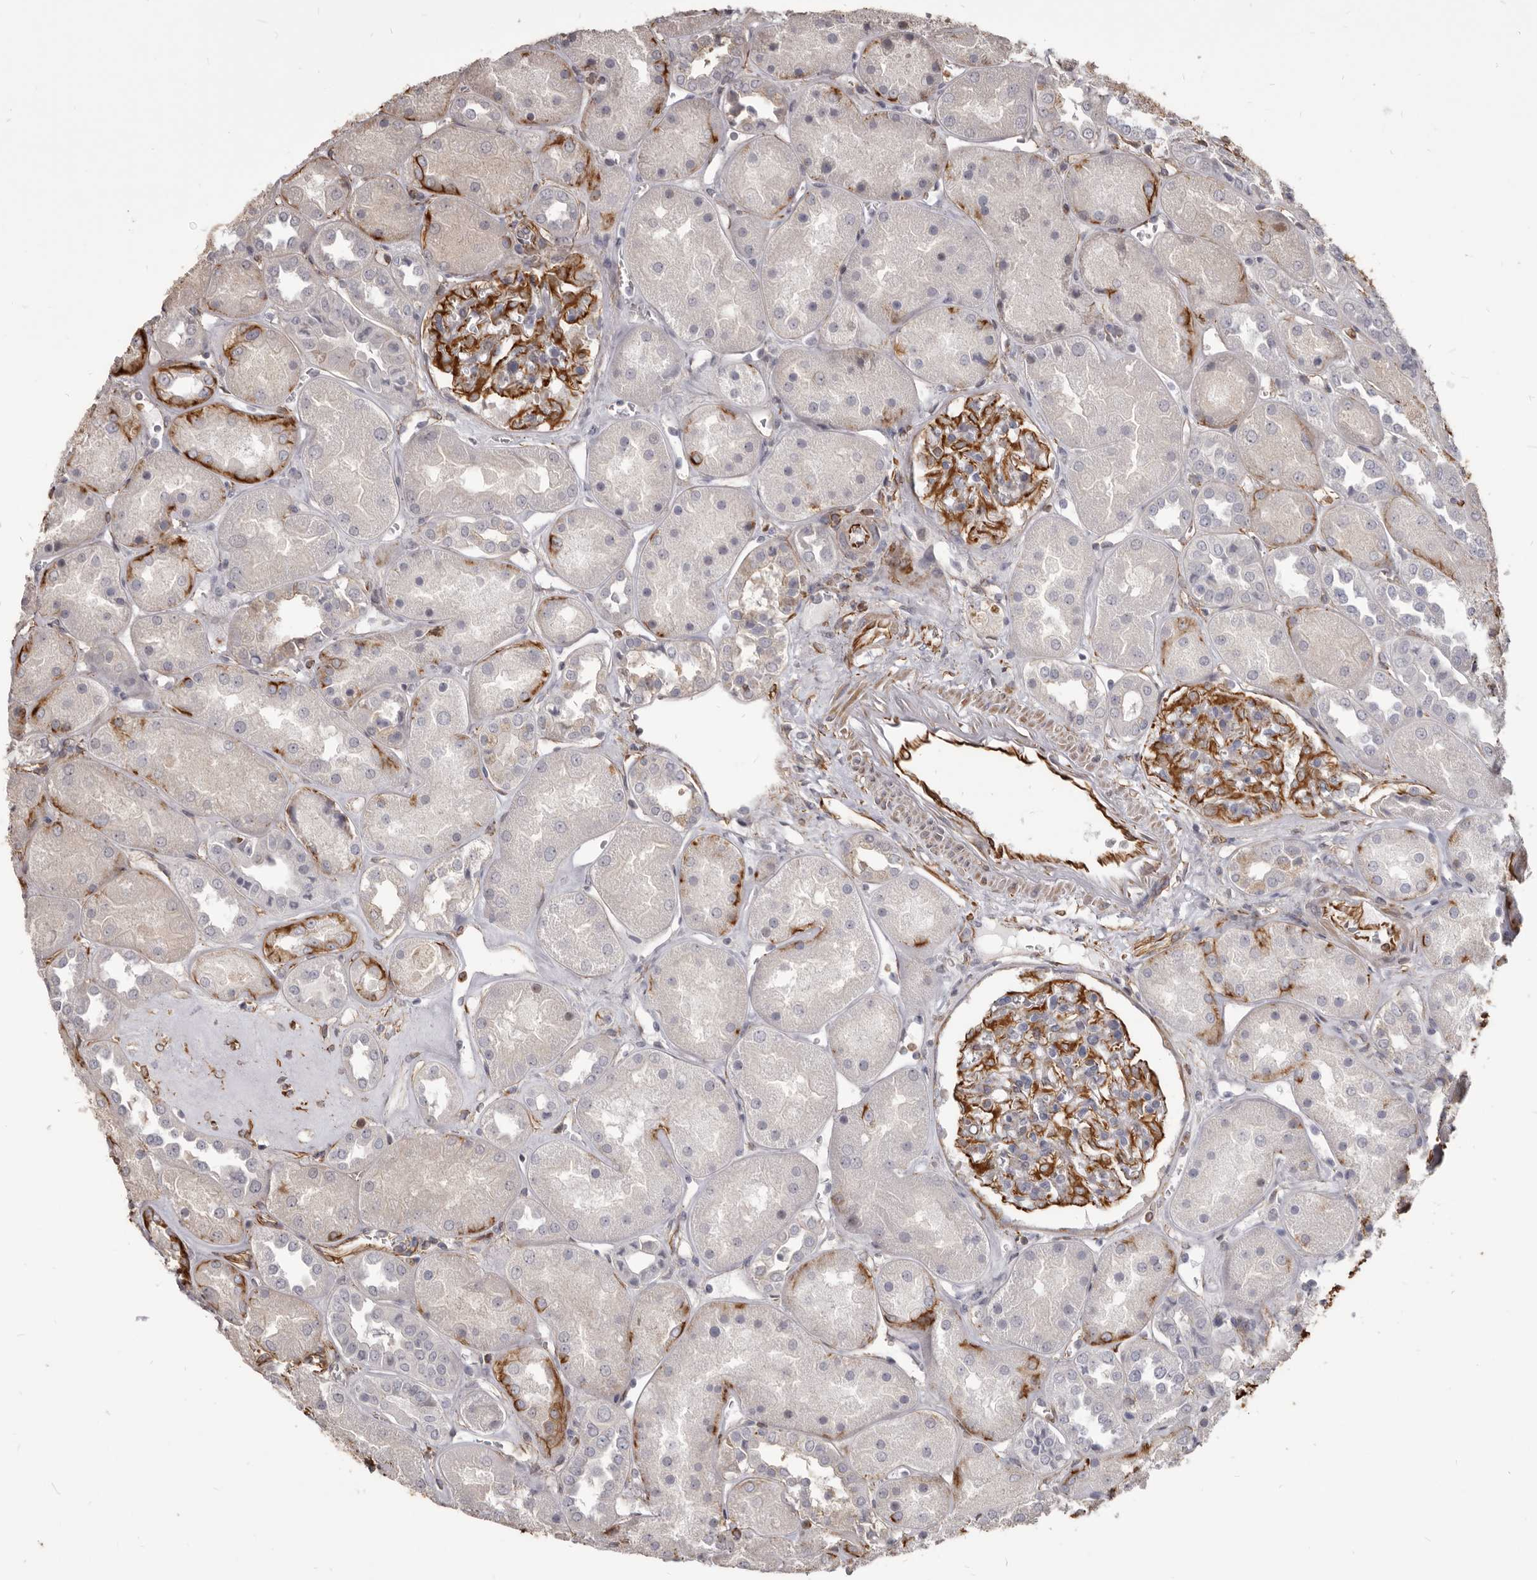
{"staining": {"intensity": "strong", "quantity": "25%-75%", "location": "cytoplasmic/membranous"}, "tissue": "kidney", "cell_type": "Cells in glomeruli", "image_type": "normal", "snomed": [{"axis": "morphology", "description": "Normal tissue, NOS"}, {"axis": "topography", "description": "Kidney"}], "caption": "Protein positivity by immunohistochemistry (IHC) reveals strong cytoplasmic/membranous staining in approximately 25%-75% of cells in glomeruli in unremarkable kidney.", "gene": "MTURN", "patient": {"sex": "male", "age": 70}}